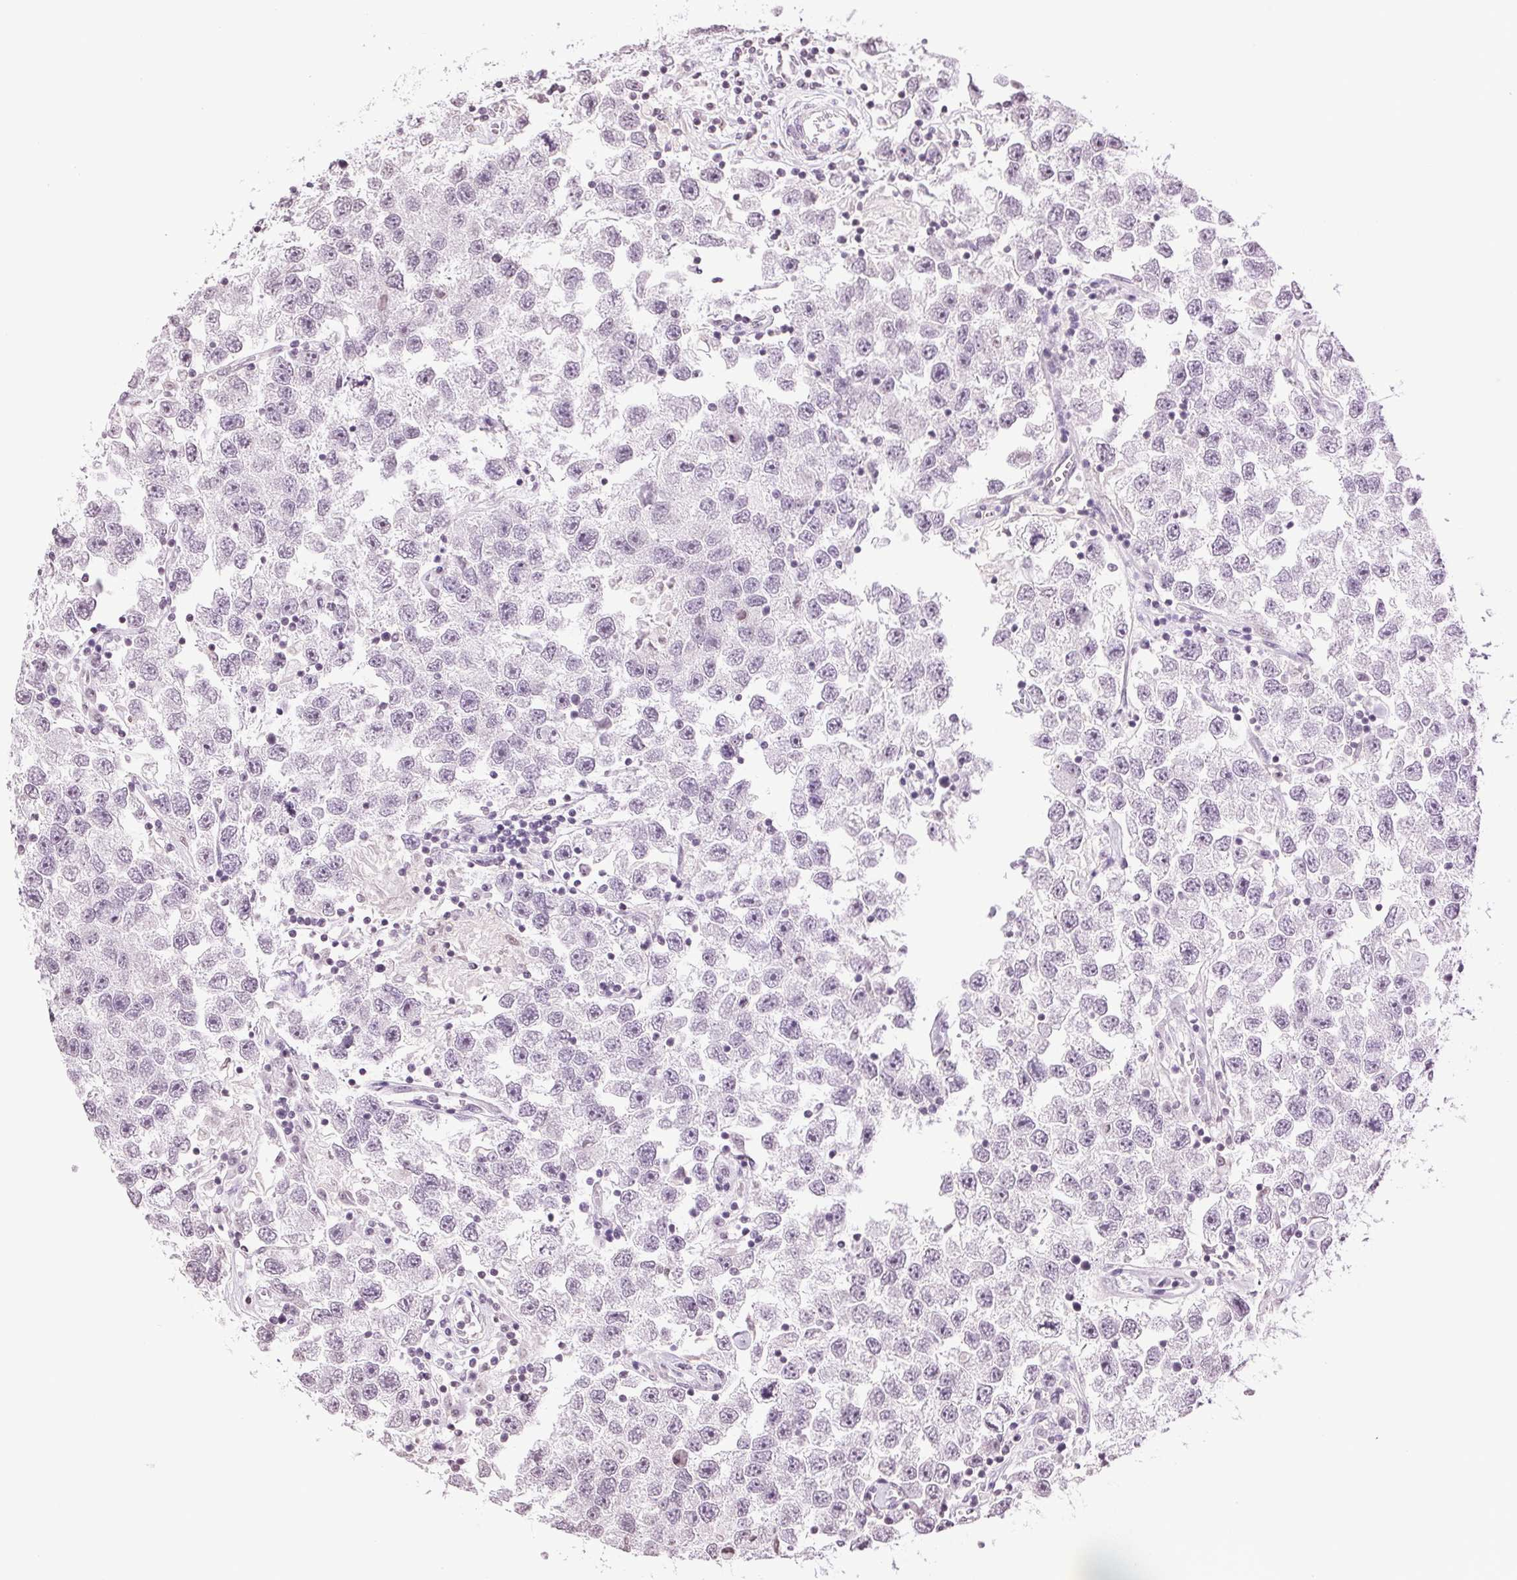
{"staining": {"intensity": "negative", "quantity": "none", "location": "none"}, "tissue": "testis cancer", "cell_type": "Tumor cells", "image_type": "cancer", "snomed": [{"axis": "morphology", "description": "Seminoma, NOS"}, {"axis": "topography", "description": "Testis"}], "caption": "Immunohistochemistry (IHC) of testis cancer (seminoma) demonstrates no positivity in tumor cells. The staining is performed using DAB brown chromogen with nuclei counter-stained in using hematoxylin.", "gene": "TNNT3", "patient": {"sex": "male", "age": 26}}